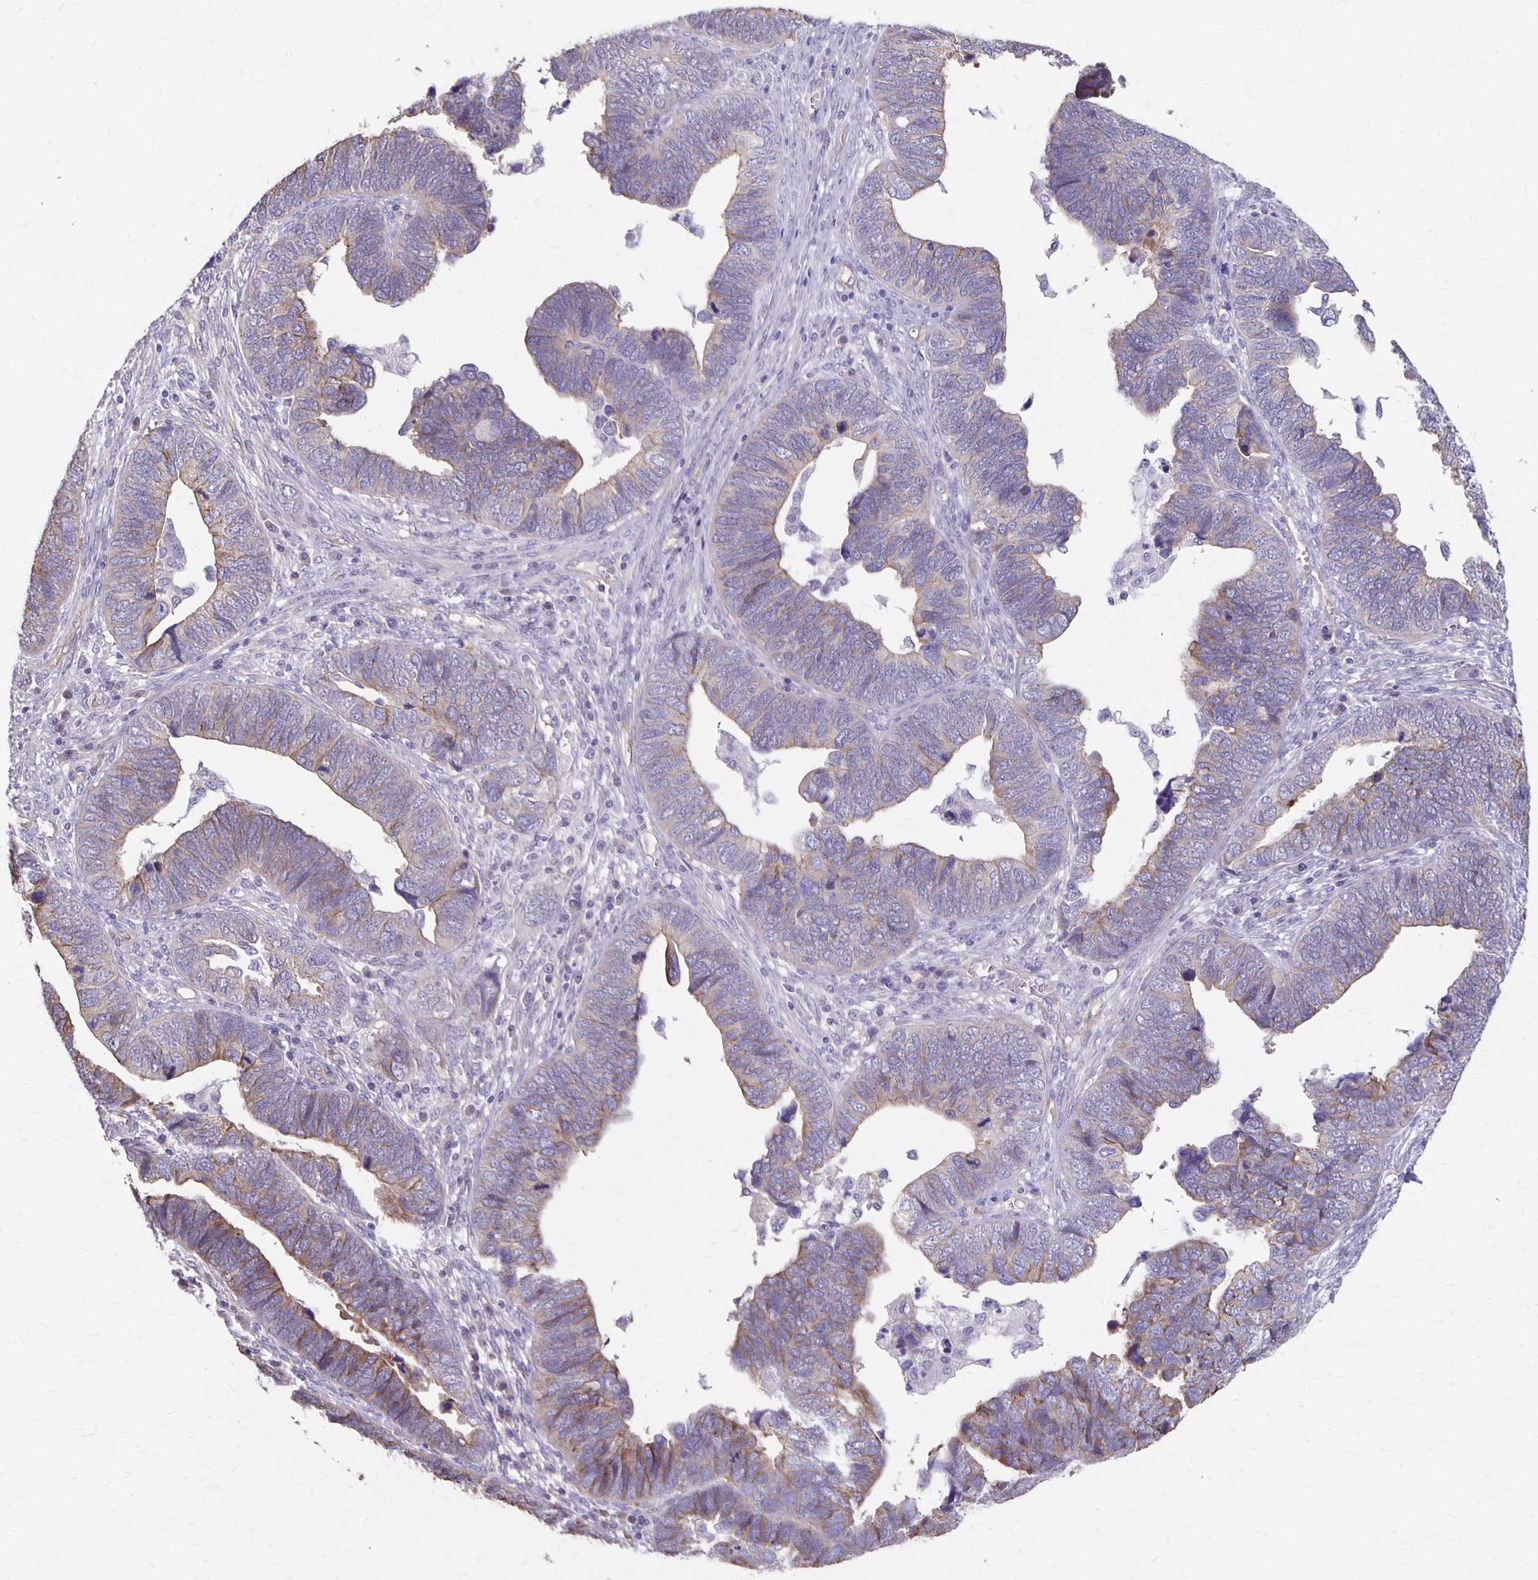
{"staining": {"intensity": "moderate", "quantity": "<25%", "location": "cytoplasmic/membranous"}, "tissue": "endometrial cancer", "cell_type": "Tumor cells", "image_type": "cancer", "snomed": [{"axis": "morphology", "description": "Adenocarcinoma, NOS"}, {"axis": "topography", "description": "Endometrium"}], "caption": "Endometrial cancer stained with IHC demonstrates moderate cytoplasmic/membranous positivity in about <25% of tumor cells.", "gene": "PPP1R3E", "patient": {"sex": "female", "age": 79}}